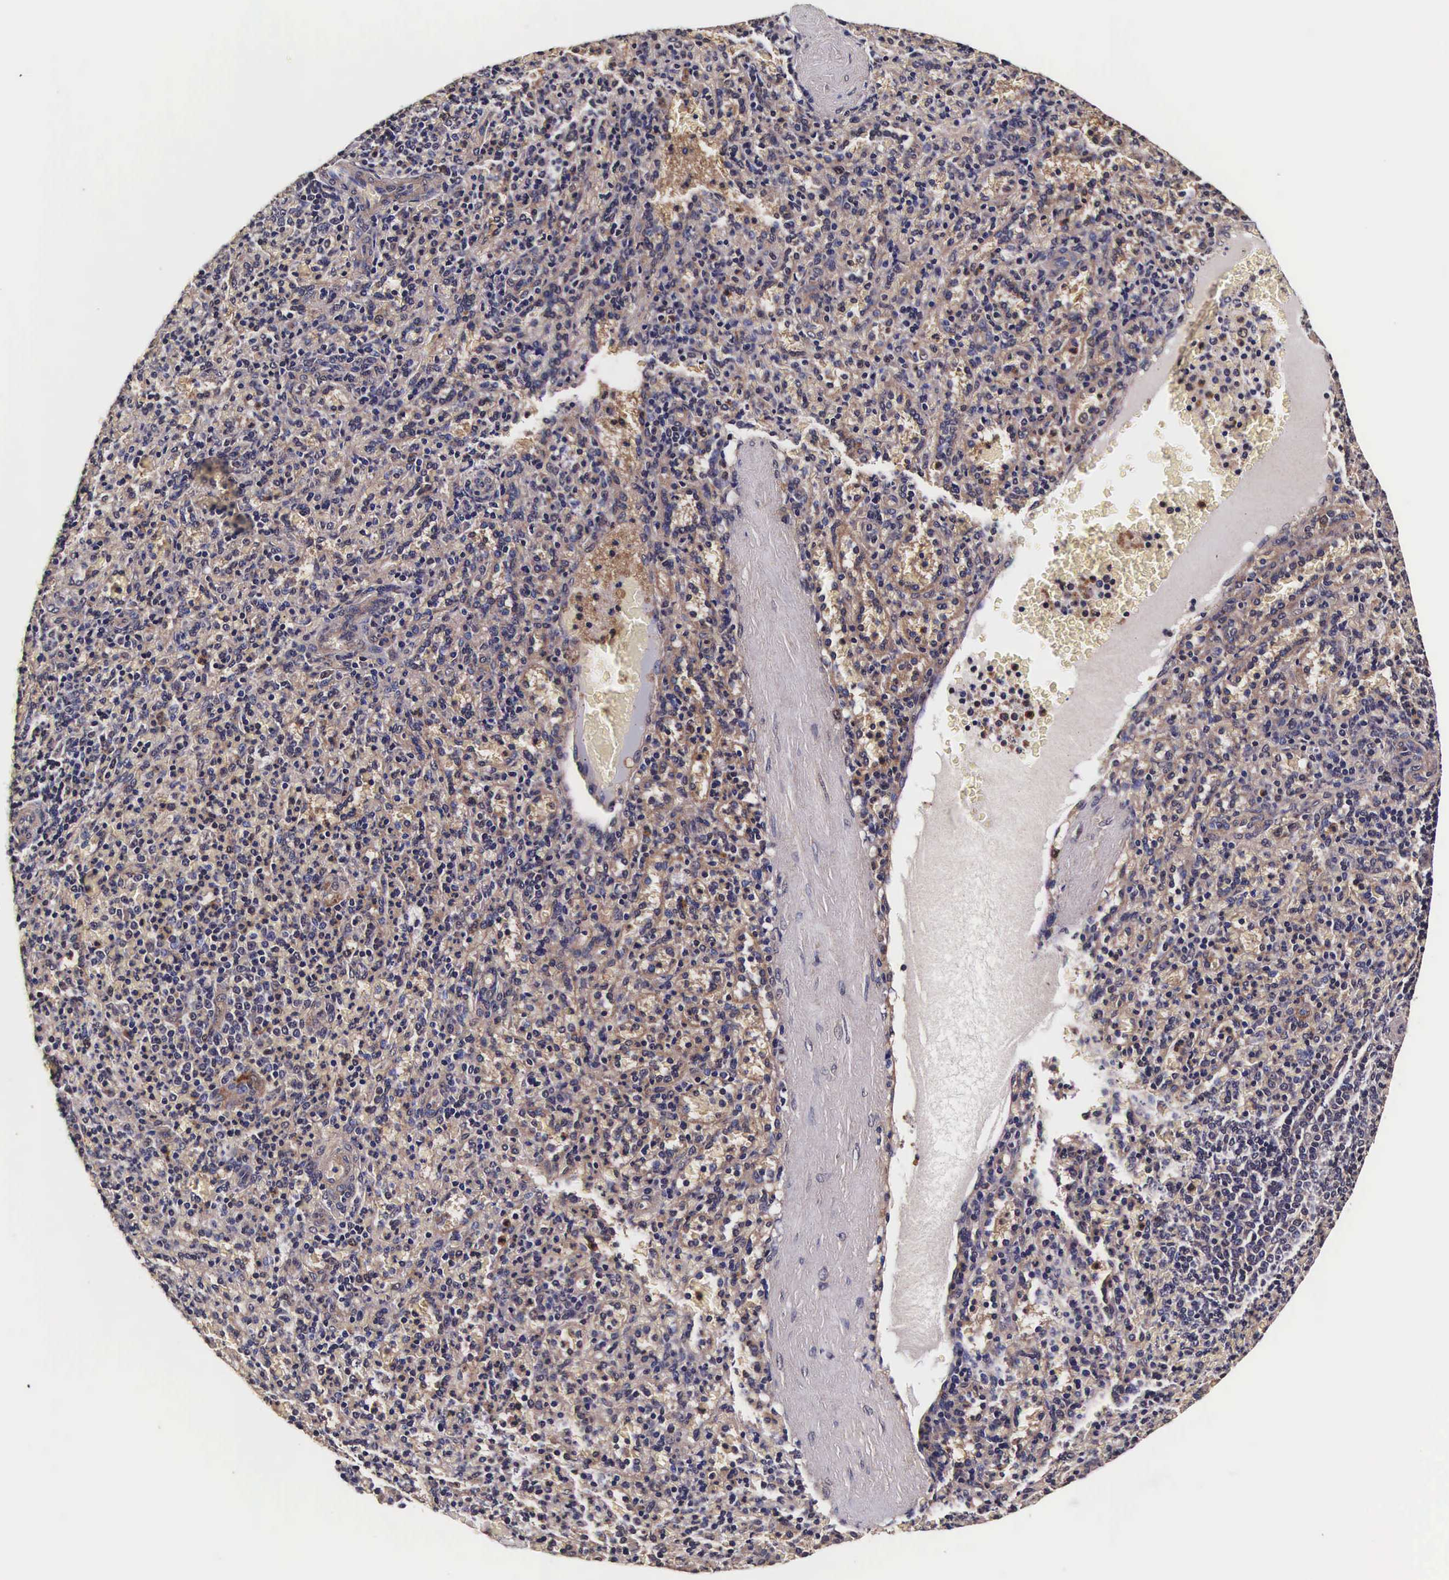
{"staining": {"intensity": "strong", "quantity": ">75%", "location": "cytoplasmic/membranous,nuclear"}, "tissue": "spleen", "cell_type": "Cells in red pulp", "image_type": "normal", "snomed": [{"axis": "morphology", "description": "Normal tissue, NOS"}, {"axis": "topography", "description": "Spleen"}], "caption": "This is a histology image of IHC staining of normal spleen, which shows strong positivity in the cytoplasmic/membranous,nuclear of cells in red pulp.", "gene": "TECPR2", "patient": {"sex": "female", "age": 21}}